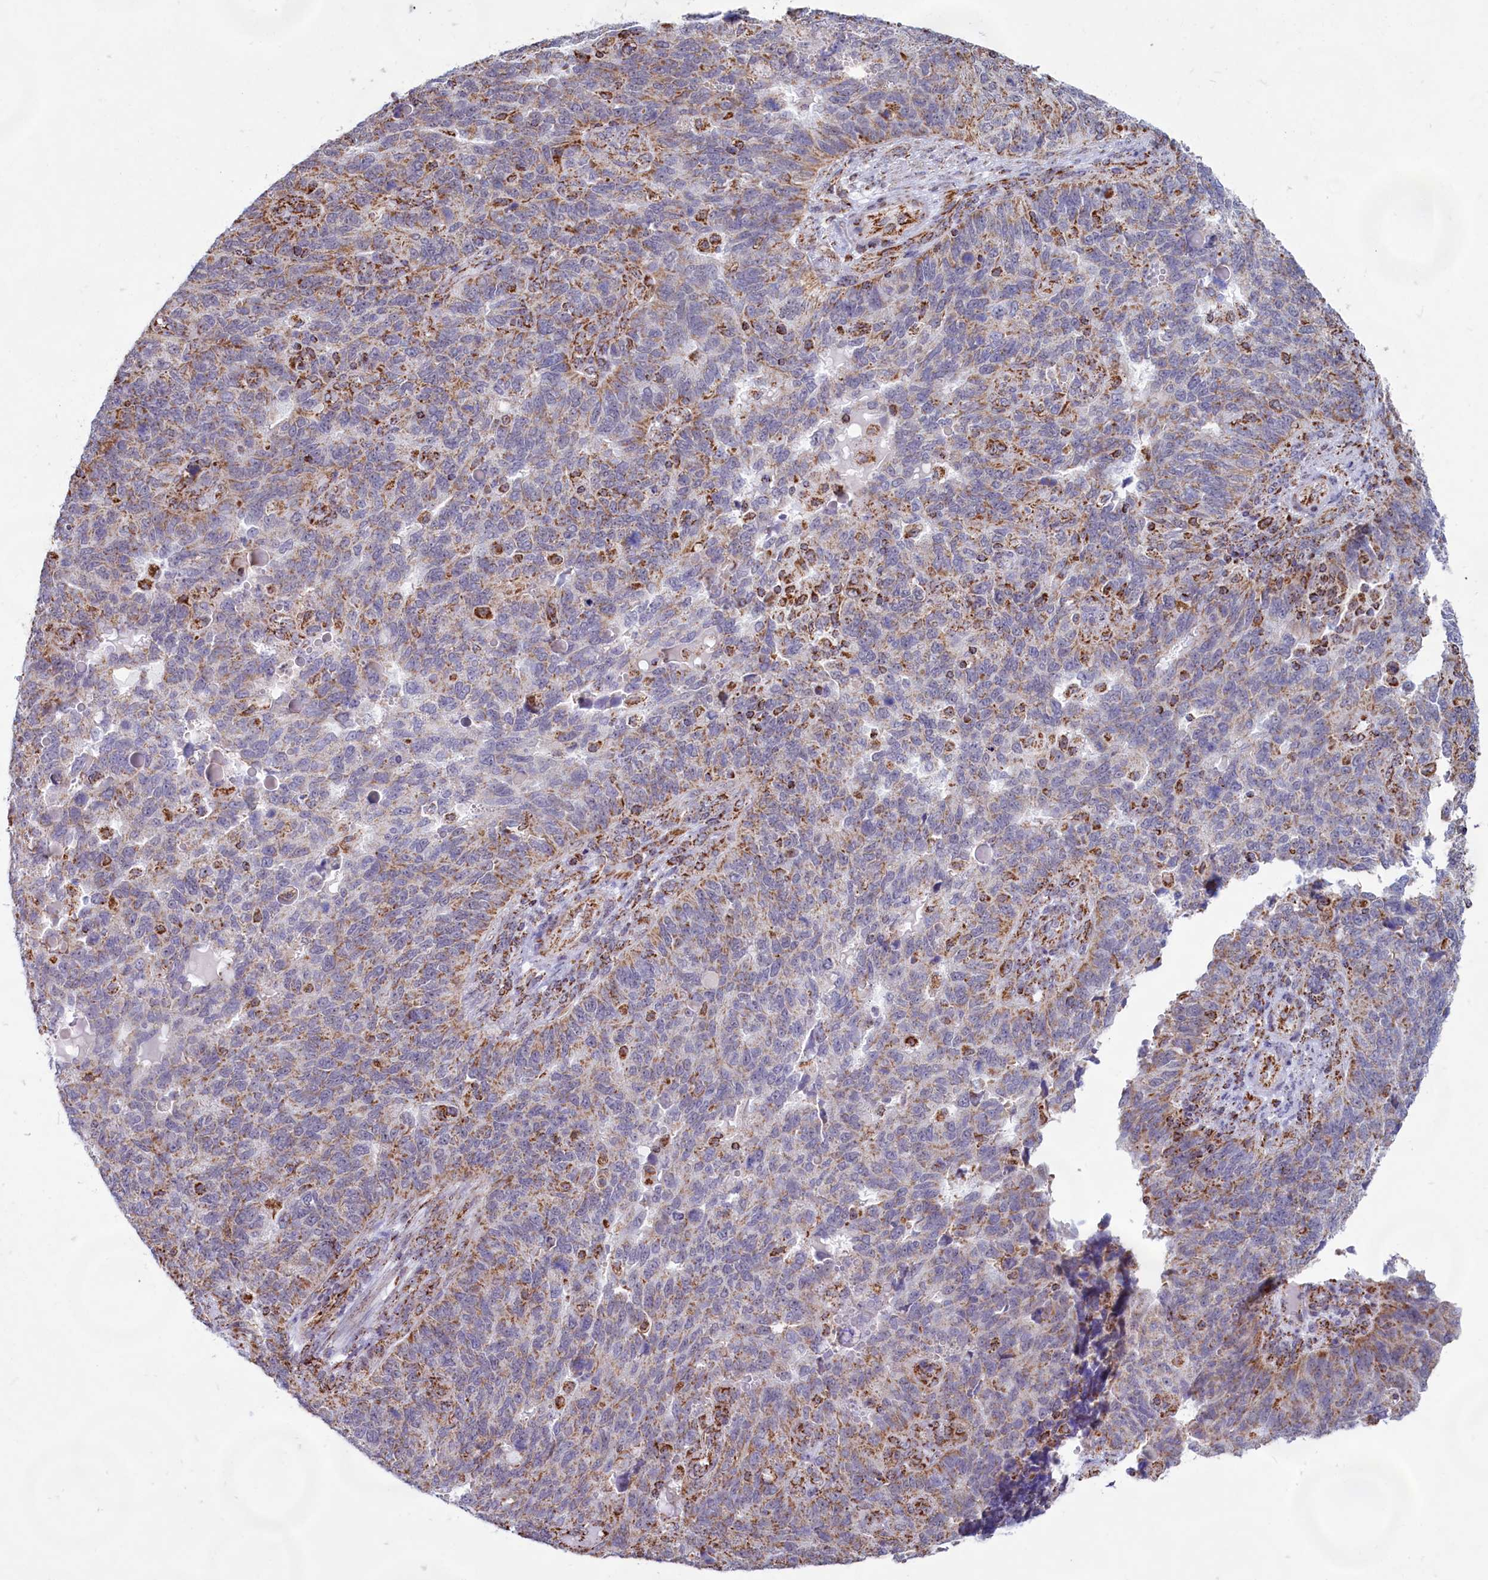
{"staining": {"intensity": "moderate", "quantity": "25%-75%", "location": "cytoplasmic/membranous"}, "tissue": "endometrial cancer", "cell_type": "Tumor cells", "image_type": "cancer", "snomed": [{"axis": "morphology", "description": "Adenocarcinoma, NOS"}, {"axis": "topography", "description": "Endometrium"}], "caption": "Endometrial adenocarcinoma stained with a brown dye reveals moderate cytoplasmic/membranous positive positivity in approximately 25%-75% of tumor cells.", "gene": "C1D", "patient": {"sex": "female", "age": 66}}